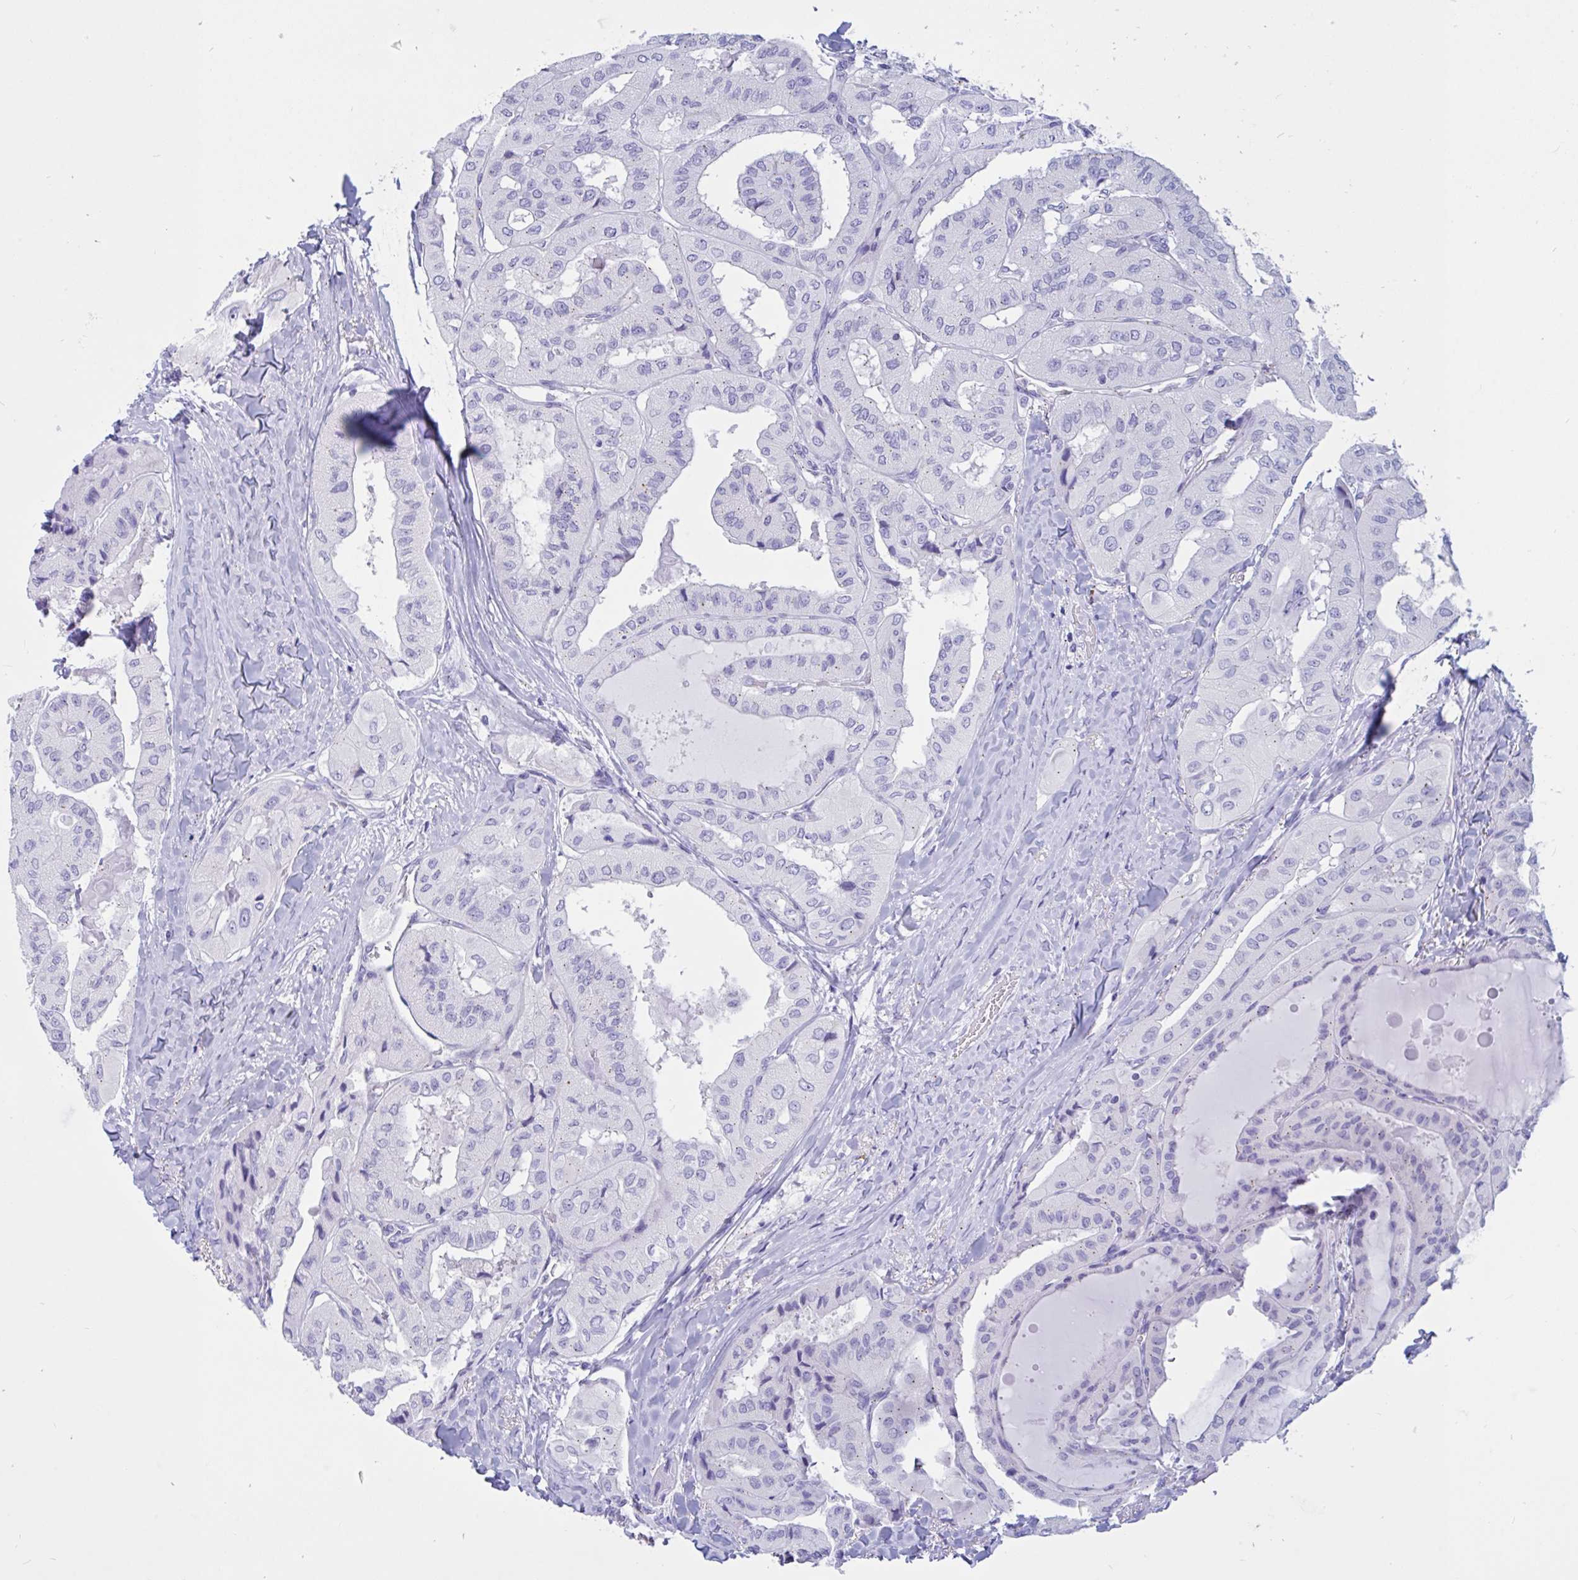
{"staining": {"intensity": "weak", "quantity": "<25%", "location": "cytoplasmic/membranous"}, "tissue": "thyroid cancer", "cell_type": "Tumor cells", "image_type": "cancer", "snomed": [{"axis": "morphology", "description": "Normal tissue, NOS"}, {"axis": "morphology", "description": "Papillary adenocarcinoma, NOS"}, {"axis": "topography", "description": "Thyroid gland"}], "caption": "An immunohistochemistry (IHC) photomicrograph of thyroid papillary adenocarcinoma is shown. There is no staining in tumor cells of thyroid papillary adenocarcinoma.", "gene": "RNASE3", "patient": {"sex": "female", "age": 59}}